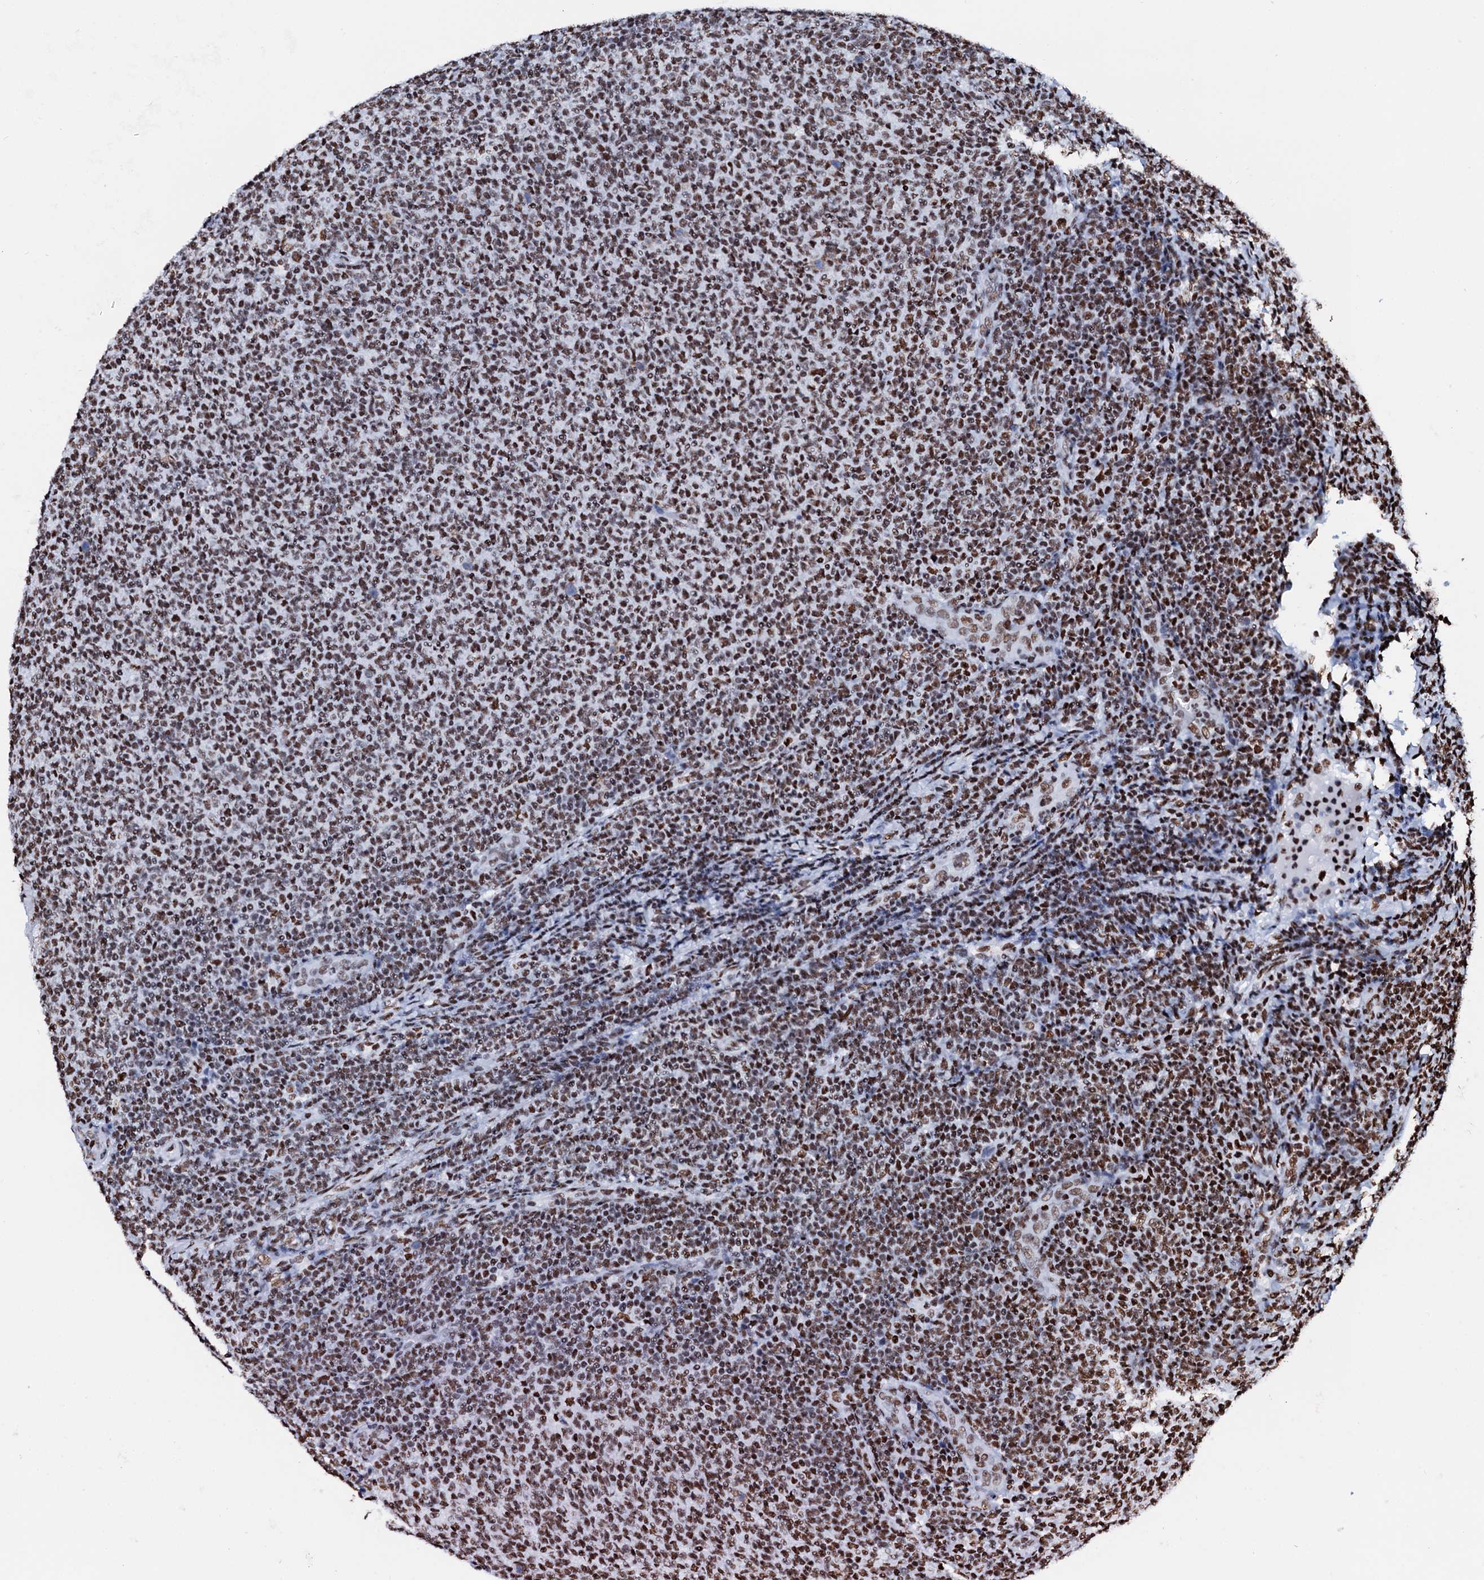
{"staining": {"intensity": "moderate", "quantity": ">75%", "location": "nuclear"}, "tissue": "lymphoma", "cell_type": "Tumor cells", "image_type": "cancer", "snomed": [{"axis": "morphology", "description": "Malignant lymphoma, non-Hodgkin's type, Low grade"}, {"axis": "topography", "description": "Lymph node"}], "caption": "Immunohistochemistry (IHC) (DAB (3,3'-diaminobenzidine)) staining of human low-grade malignant lymphoma, non-Hodgkin's type exhibits moderate nuclear protein staining in approximately >75% of tumor cells. The protein of interest is shown in brown color, while the nuclei are stained blue.", "gene": "RALY", "patient": {"sex": "male", "age": 66}}